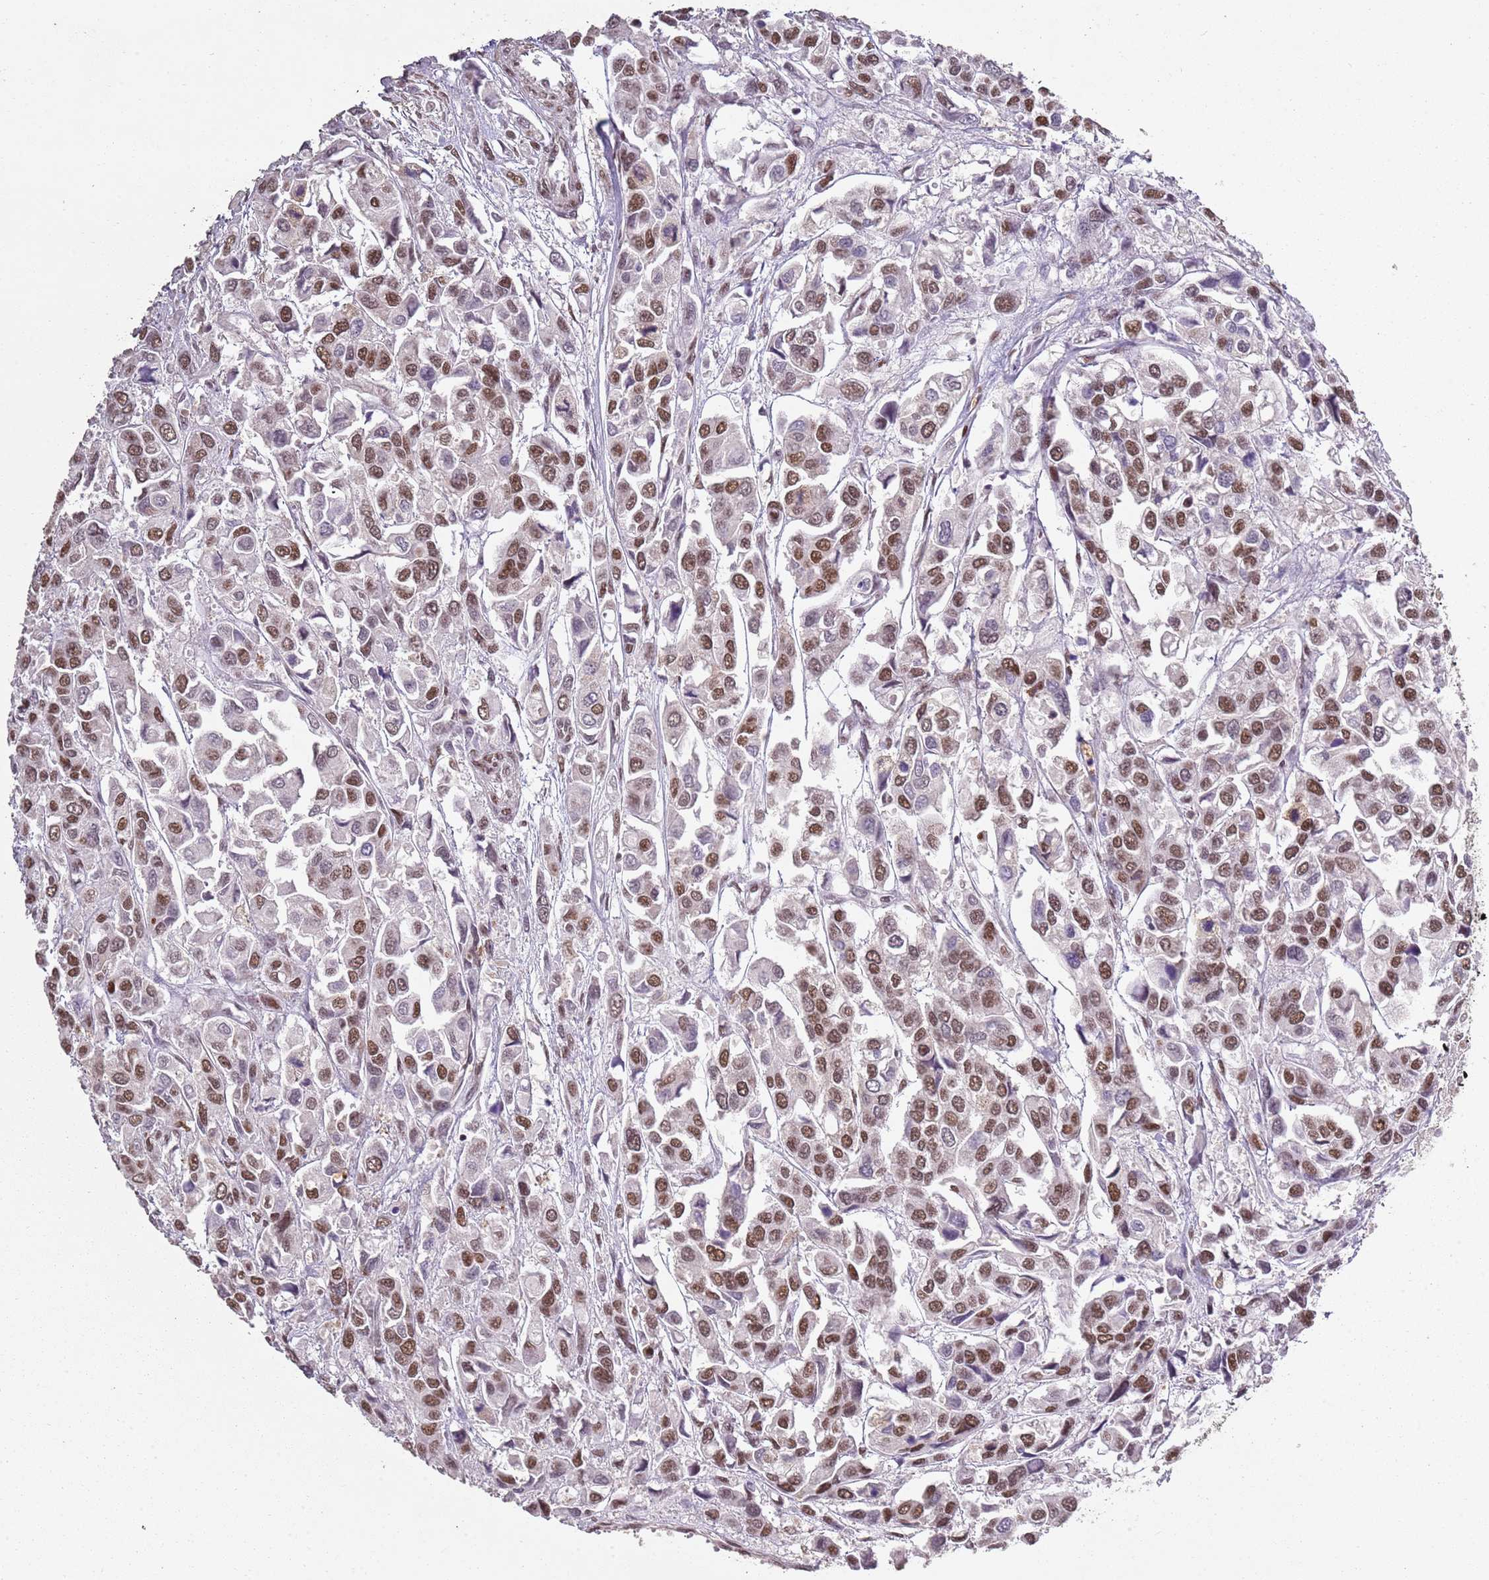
{"staining": {"intensity": "moderate", "quantity": ">75%", "location": "nuclear"}, "tissue": "urothelial cancer", "cell_type": "Tumor cells", "image_type": "cancer", "snomed": [{"axis": "morphology", "description": "Urothelial carcinoma, High grade"}, {"axis": "topography", "description": "Urinary bladder"}], "caption": "Brown immunohistochemical staining in human urothelial cancer demonstrates moderate nuclear positivity in about >75% of tumor cells.", "gene": "ARL14EP", "patient": {"sex": "male", "age": 67}}